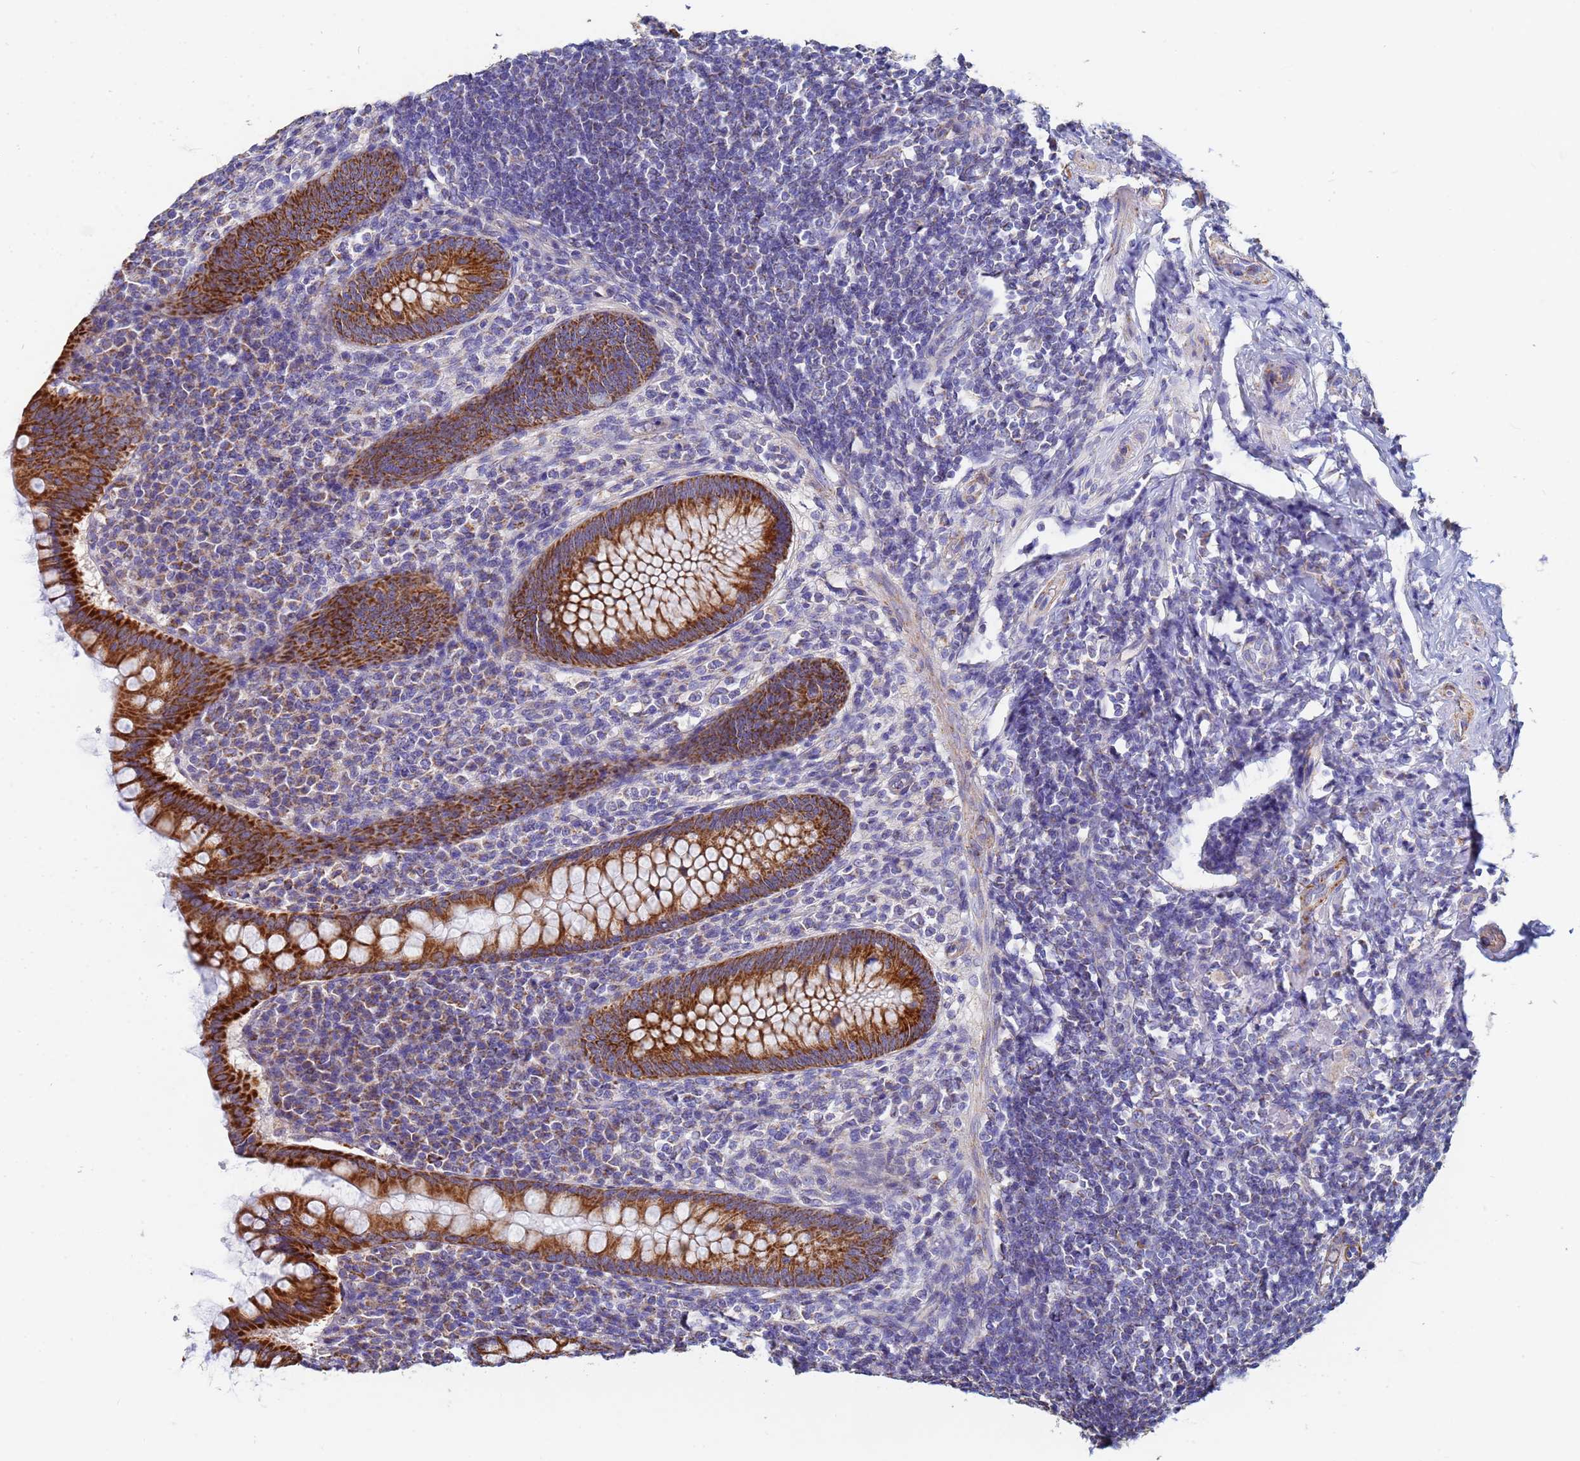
{"staining": {"intensity": "strong", "quantity": ">75%", "location": "cytoplasmic/membranous"}, "tissue": "appendix", "cell_type": "Glandular cells", "image_type": "normal", "snomed": [{"axis": "morphology", "description": "Normal tissue, NOS"}, {"axis": "topography", "description": "Appendix"}], "caption": "The micrograph exhibits a brown stain indicating the presence of a protein in the cytoplasmic/membranous of glandular cells in appendix. (Stains: DAB (3,3'-diaminobenzidine) in brown, nuclei in blue, Microscopy: brightfield microscopy at high magnification).", "gene": "UQCRHL", "patient": {"sex": "female", "age": 33}}